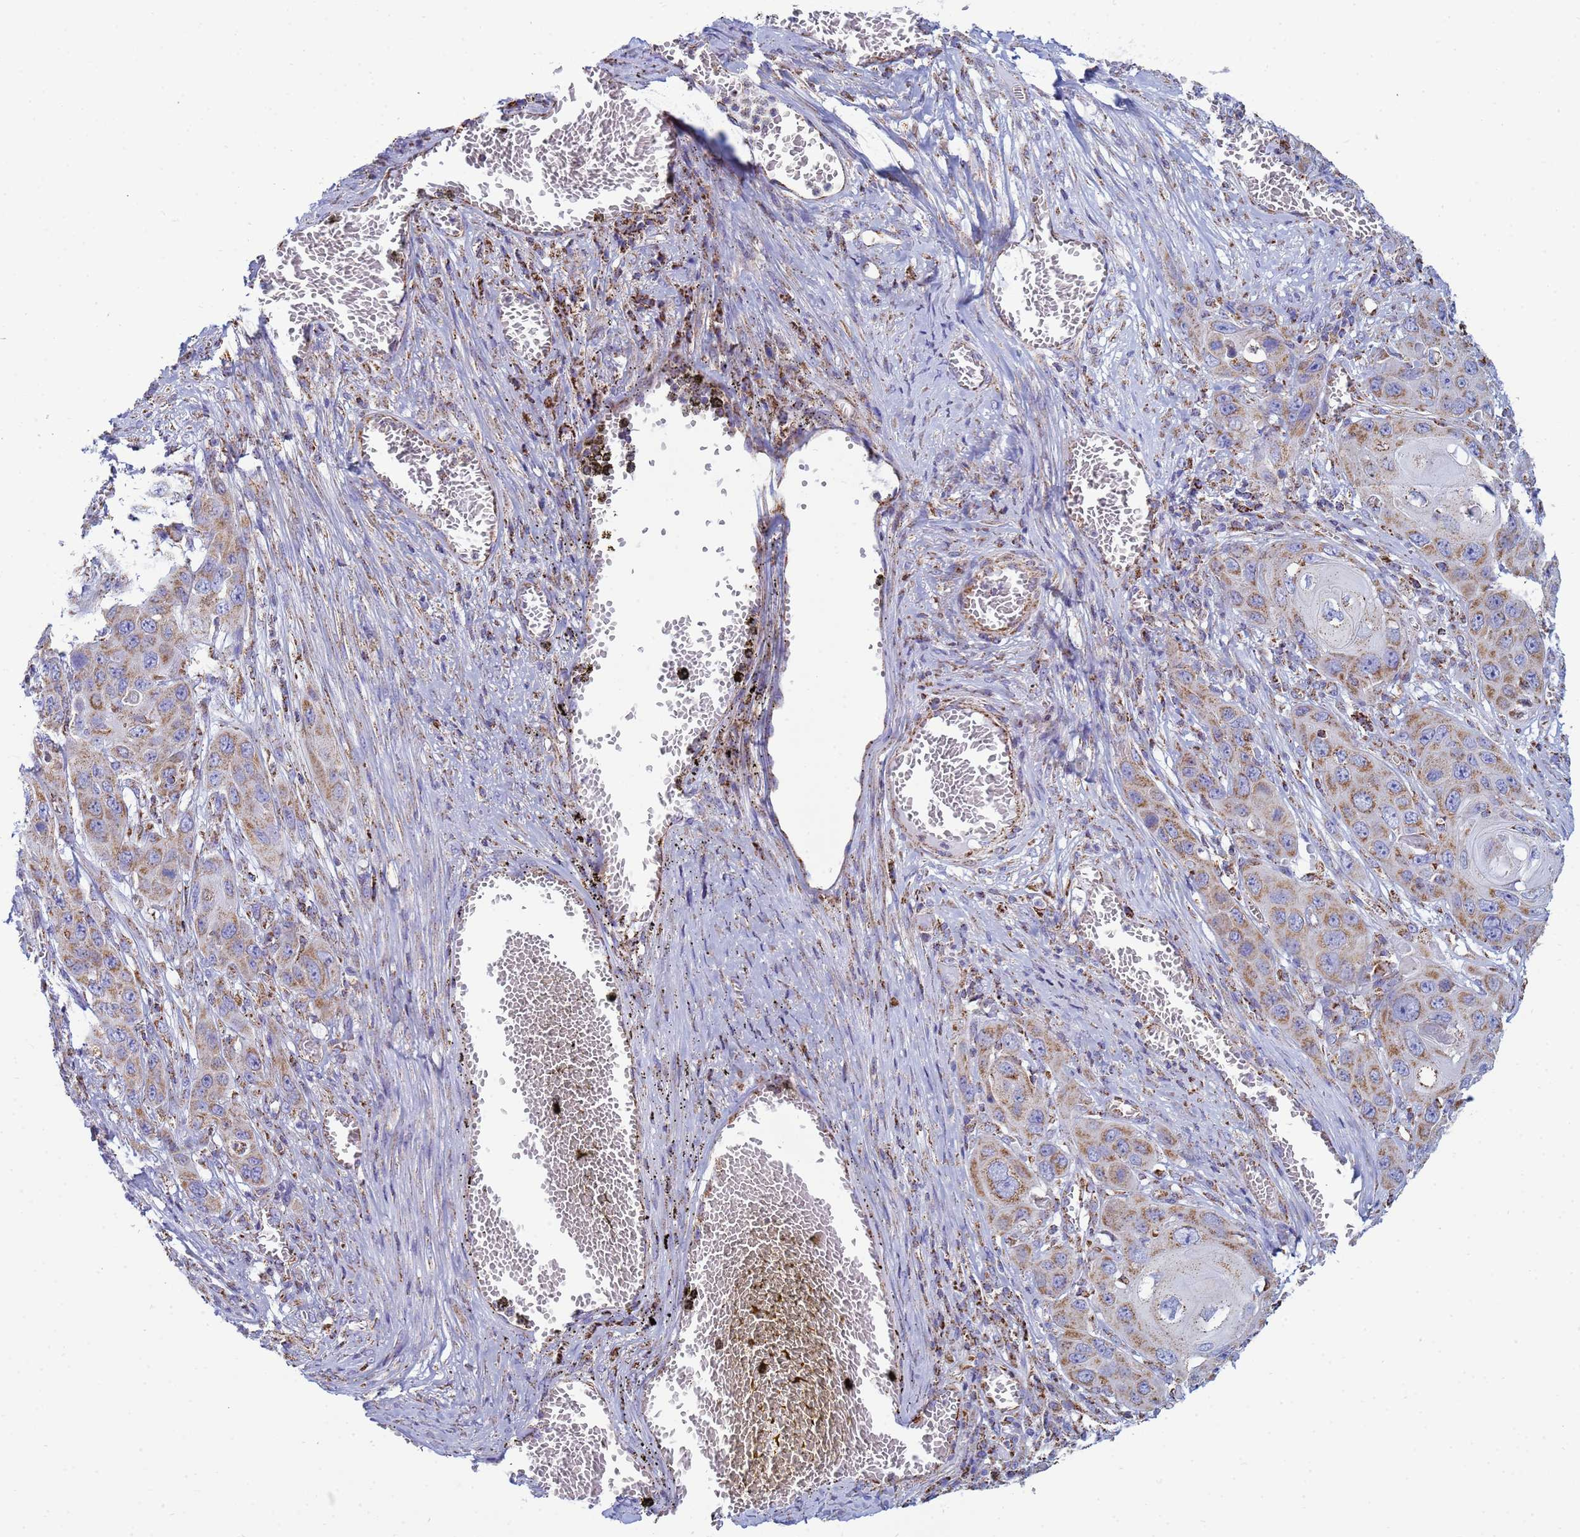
{"staining": {"intensity": "moderate", "quantity": ">75%", "location": "cytoplasmic/membranous"}, "tissue": "skin cancer", "cell_type": "Tumor cells", "image_type": "cancer", "snomed": [{"axis": "morphology", "description": "Squamous cell carcinoma, NOS"}, {"axis": "topography", "description": "Skin"}], "caption": "Immunohistochemistry (IHC) of skin squamous cell carcinoma shows medium levels of moderate cytoplasmic/membranous staining in approximately >75% of tumor cells.", "gene": "COQ4", "patient": {"sex": "male", "age": 55}}